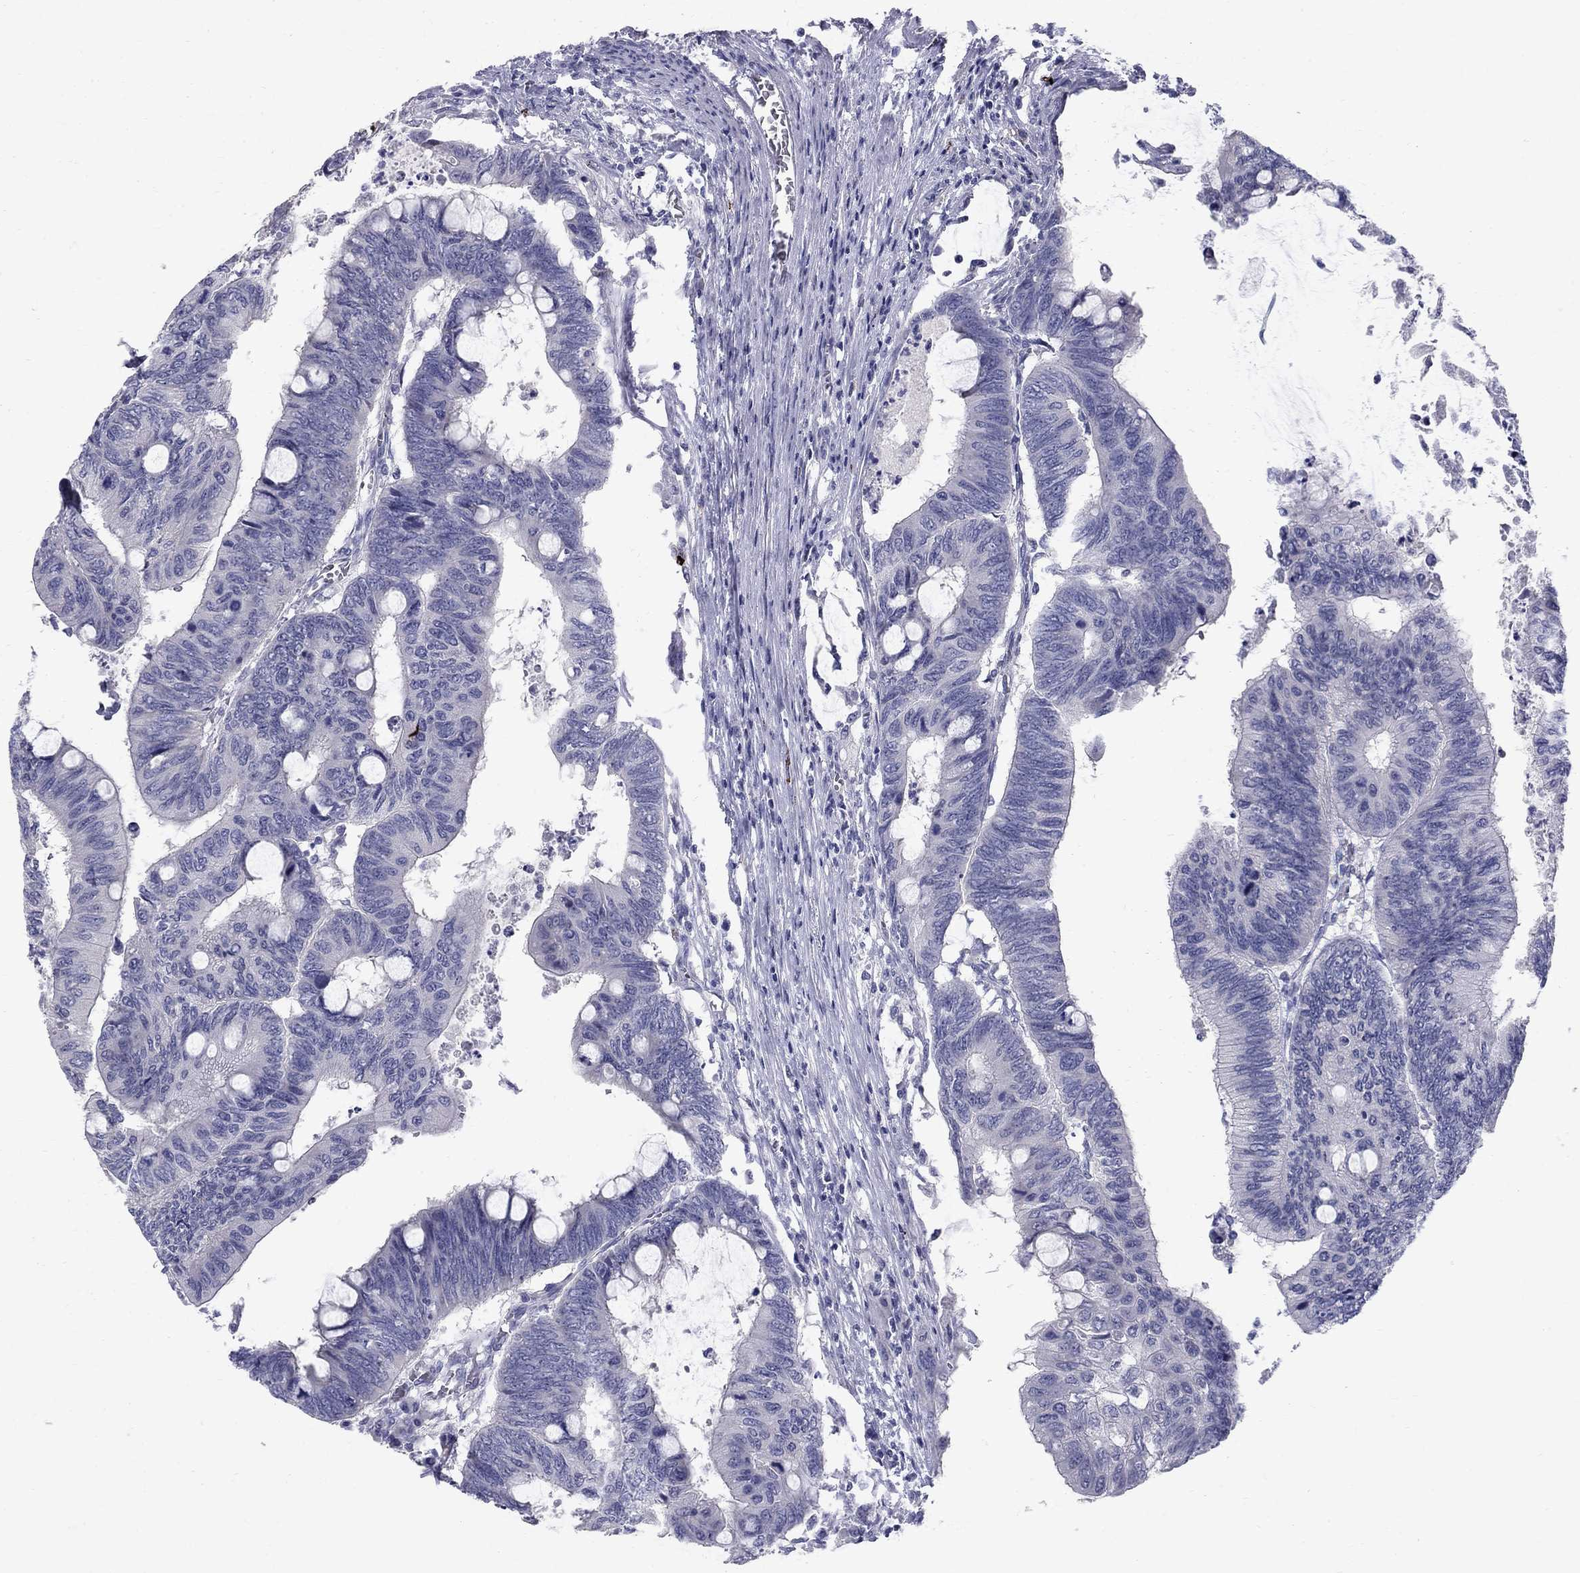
{"staining": {"intensity": "negative", "quantity": "none", "location": "none"}, "tissue": "colorectal cancer", "cell_type": "Tumor cells", "image_type": "cancer", "snomed": [{"axis": "morphology", "description": "Normal tissue, NOS"}, {"axis": "morphology", "description": "Adenocarcinoma, NOS"}, {"axis": "topography", "description": "Rectum"}, {"axis": "topography", "description": "Peripheral nerve tissue"}], "caption": "Tumor cells are negative for protein expression in human colorectal cancer (adenocarcinoma).", "gene": "TP53TG5", "patient": {"sex": "male", "age": 92}}